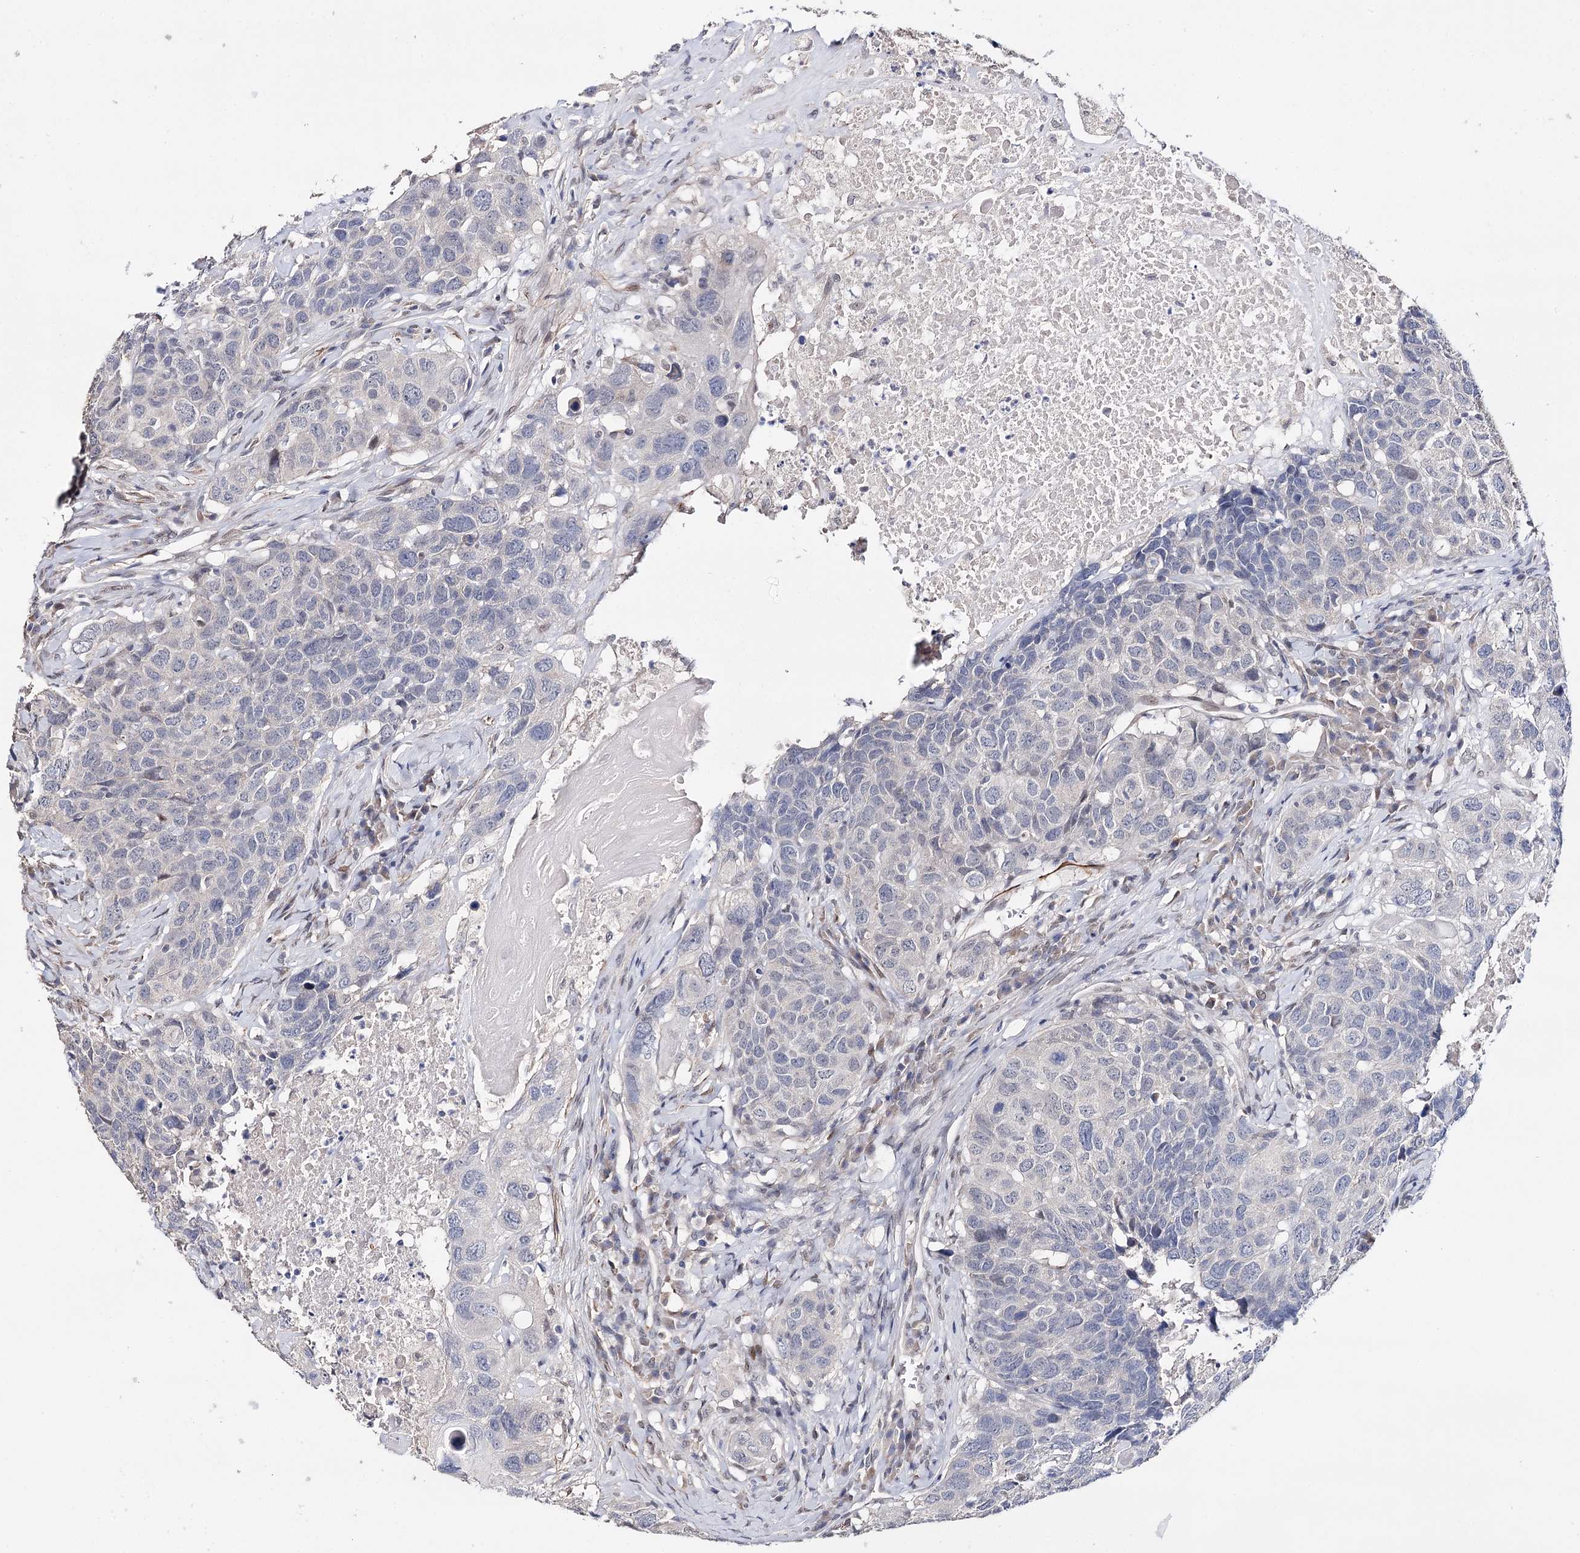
{"staining": {"intensity": "negative", "quantity": "none", "location": "none"}, "tissue": "head and neck cancer", "cell_type": "Tumor cells", "image_type": "cancer", "snomed": [{"axis": "morphology", "description": "Squamous cell carcinoma, NOS"}, {"axis": "topography", "description": "Head-Neck"}], "caption": "Immunohistochemical staining of head and neck cancer (squamous cell carcinoma) demonstrates no significant staining in tumor cells.", "gene": "CFAP46", "patient": {"sex": "male", "age": 66}}